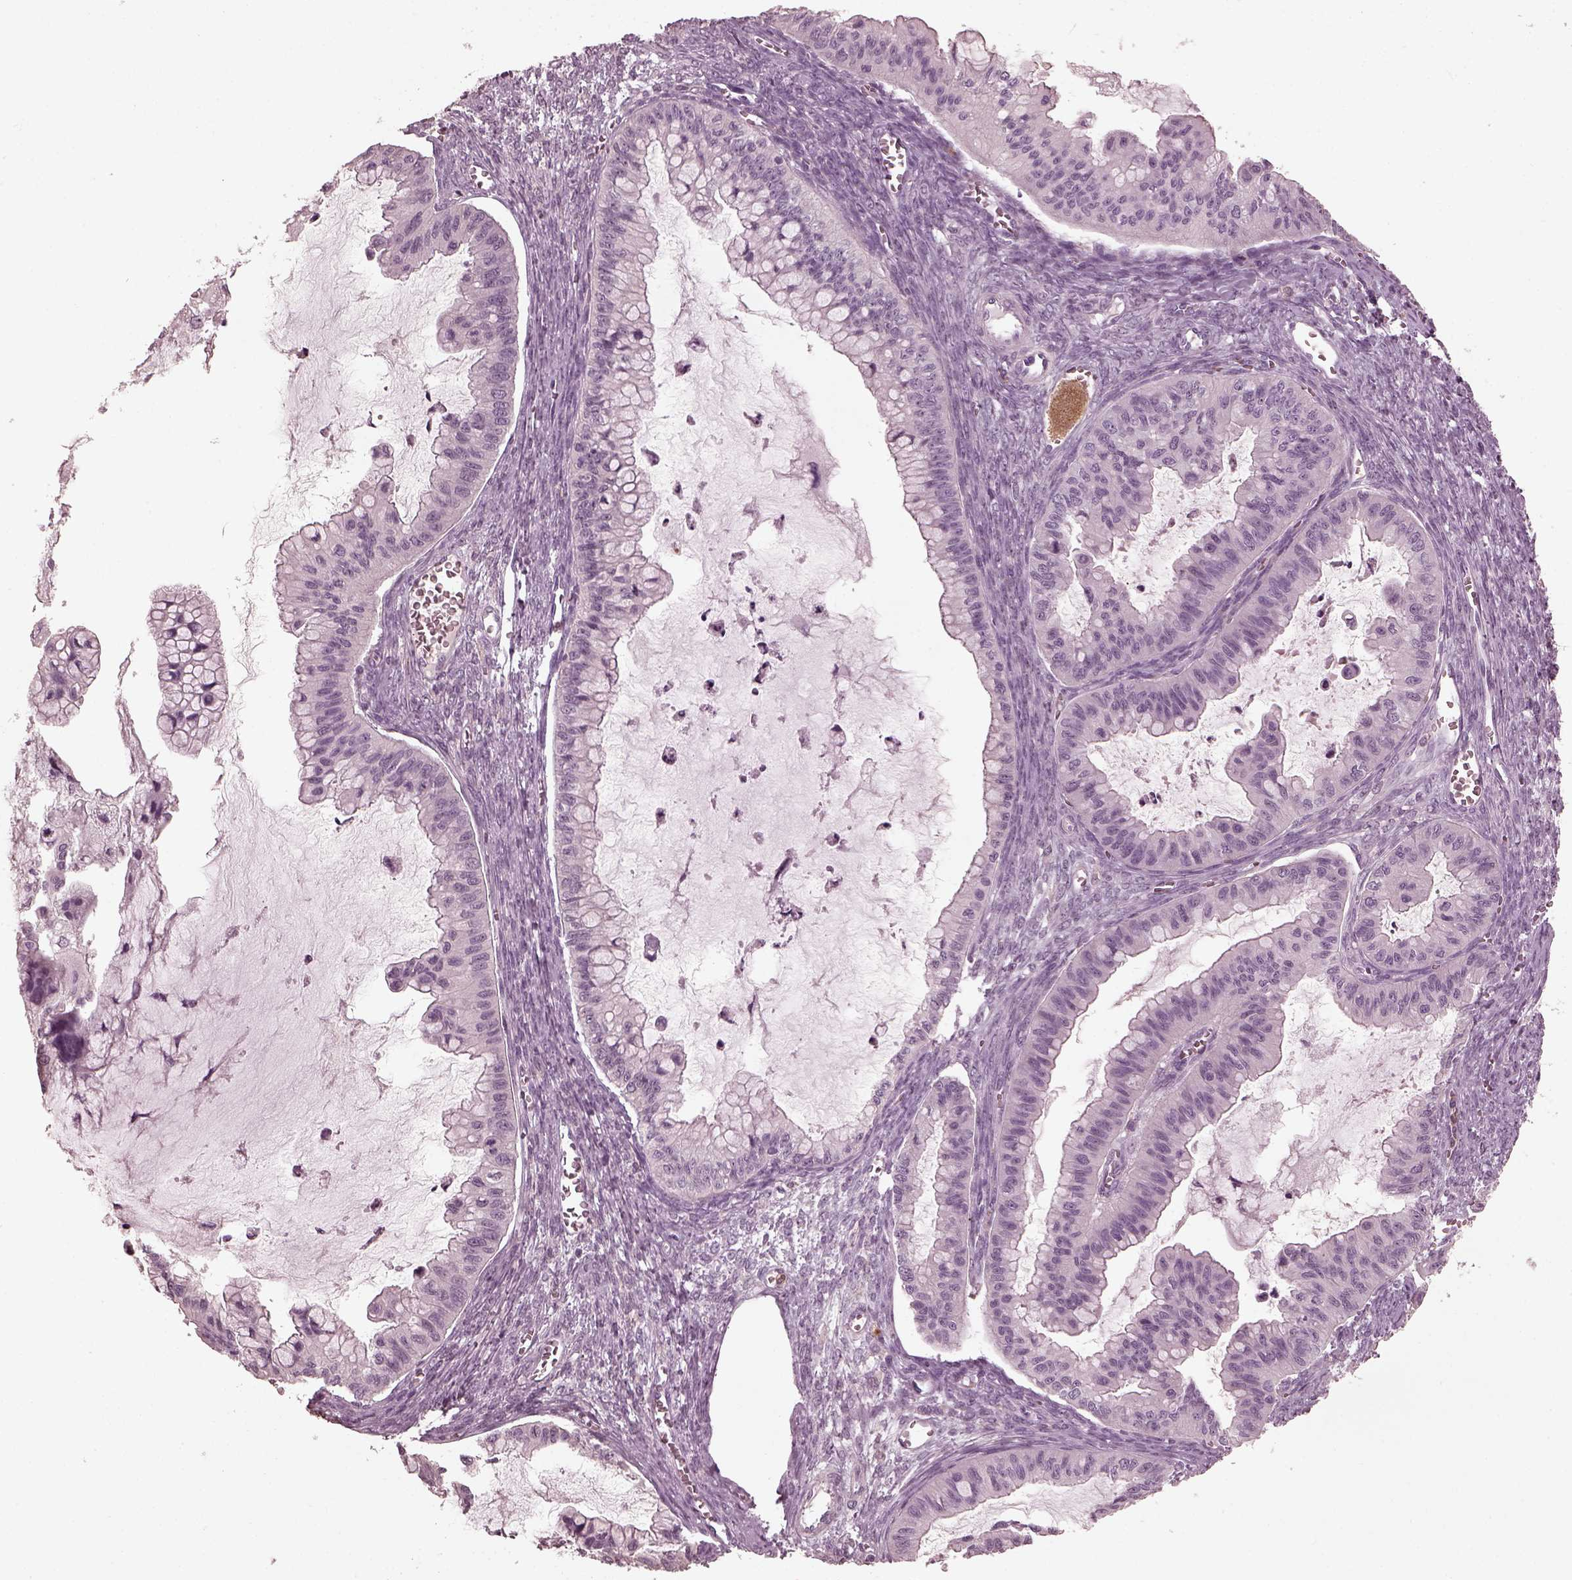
{"staining": {"intensity": "negative", "quantity": "none", "location": "none"}, "tissue": "ovarian cancer", "cell_type": "Tumor cells", "image_type": "cancer", "snomed": [{"axis": "morphology", "description": "Cystadenocarcinoma, mucinous, NOS"}, {"axis": "topography", "description": "Ovary"}], "caption": "Histopathology image shows no significant protein staining in tumor cells of ovarian mucinous cystadenocarcinoma.", "gene": "PSTPIP2", "patient": {"sex": "female", "age": 72}}